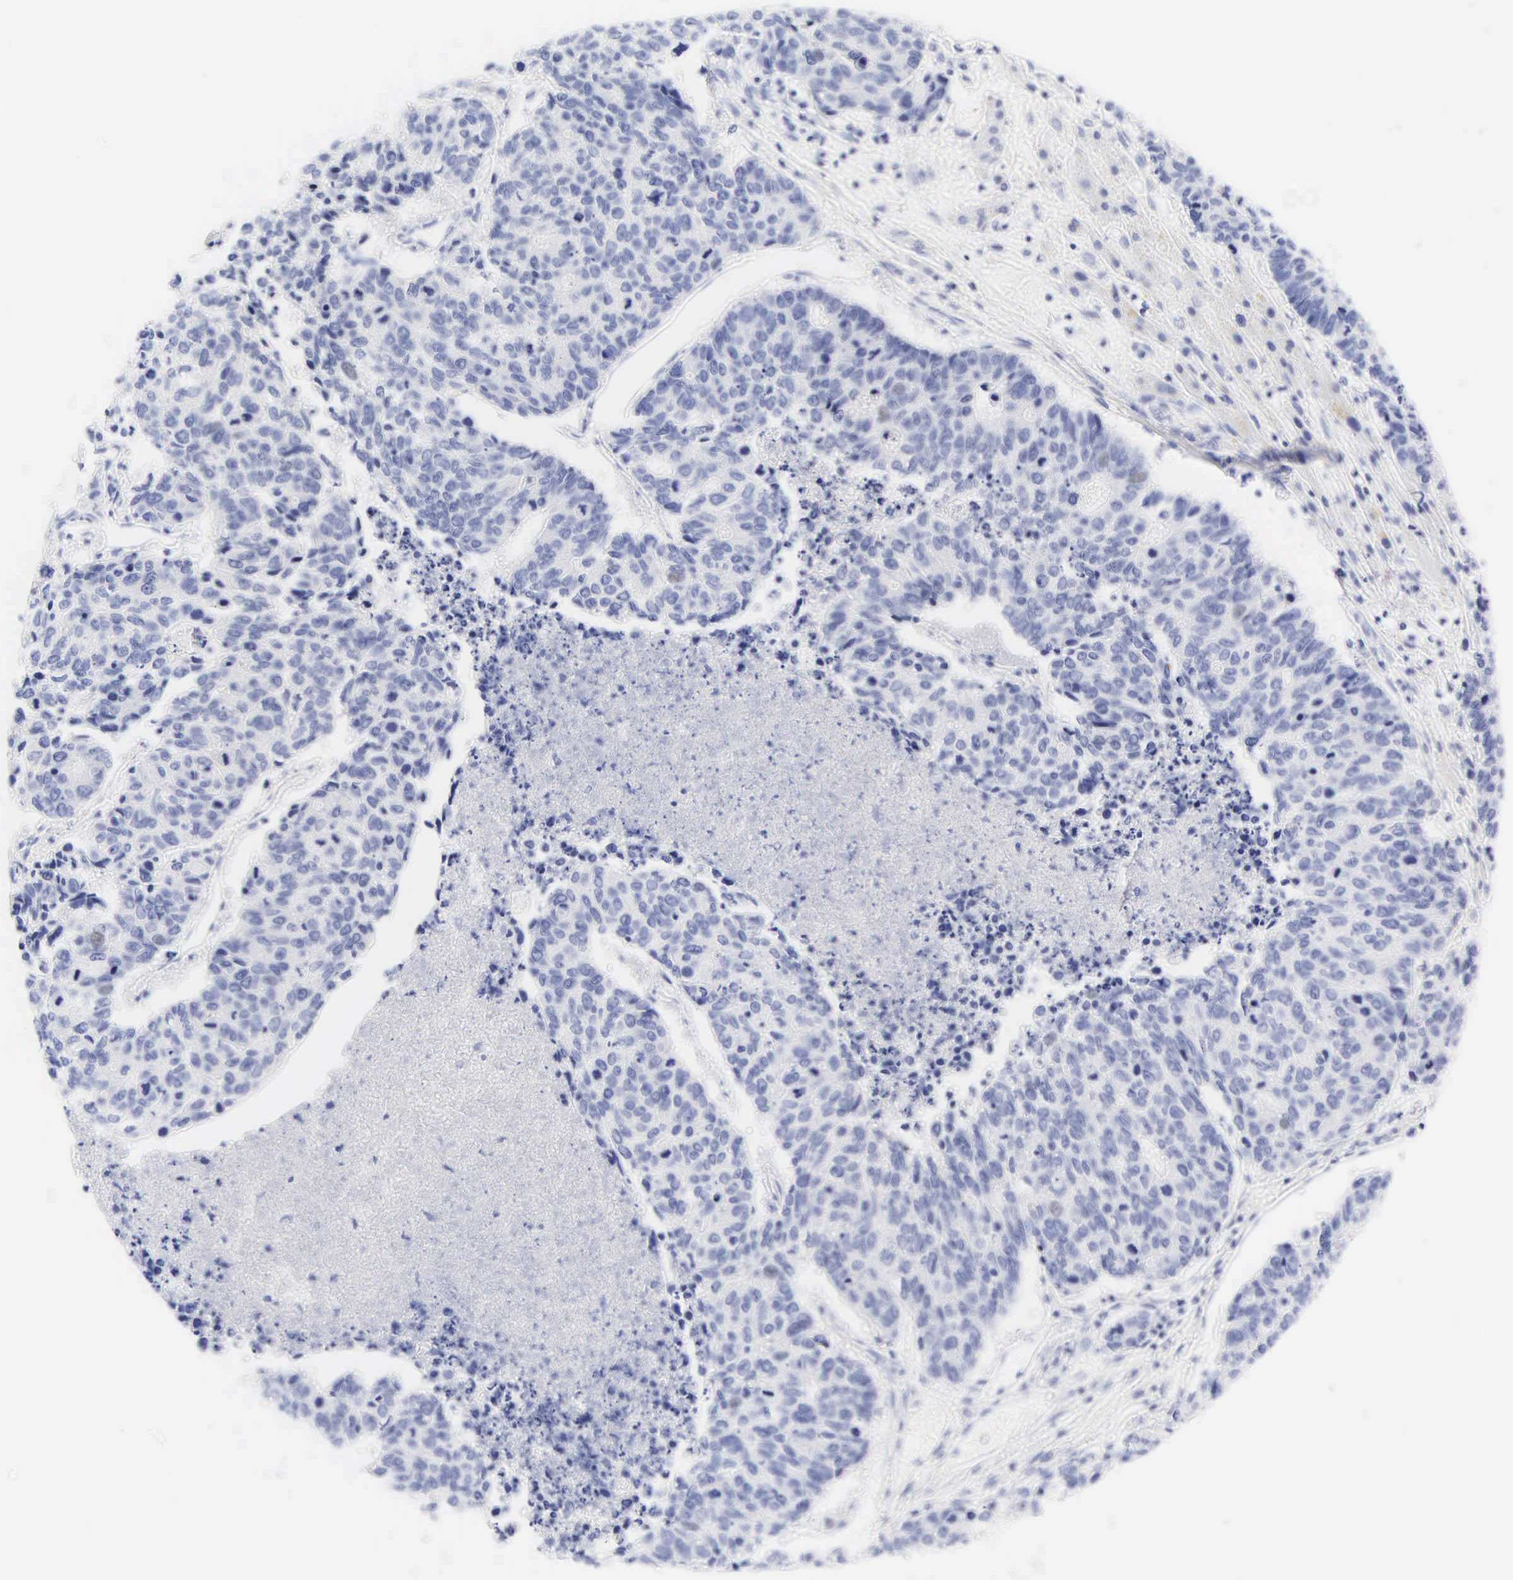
{"staining": {"intensity": "negative", "quantity": "none", "location": "none"}, "tissue": "liver cancer", "cell_type": "Tumor cells", "image_type": "cancer", "snomed": [{"axis": "morphology", "description": "Carcinoma, metastatic, NOS"}, {"axis": "topography", "description": "Liver"}], "caption": "An immunohistochemistry (IHC) histopathology image of liver cancer (metastatic carcinoma) is shown. There is no staining in tumor cells of liver cancer (metastatic carcinoma). (Stains: DAB IHC with hematoxylin counter stain, Microscopy: brightfield microscopy at high magnification).", "gene": "DES", "patient": {"sex": "male", "age": 49}}